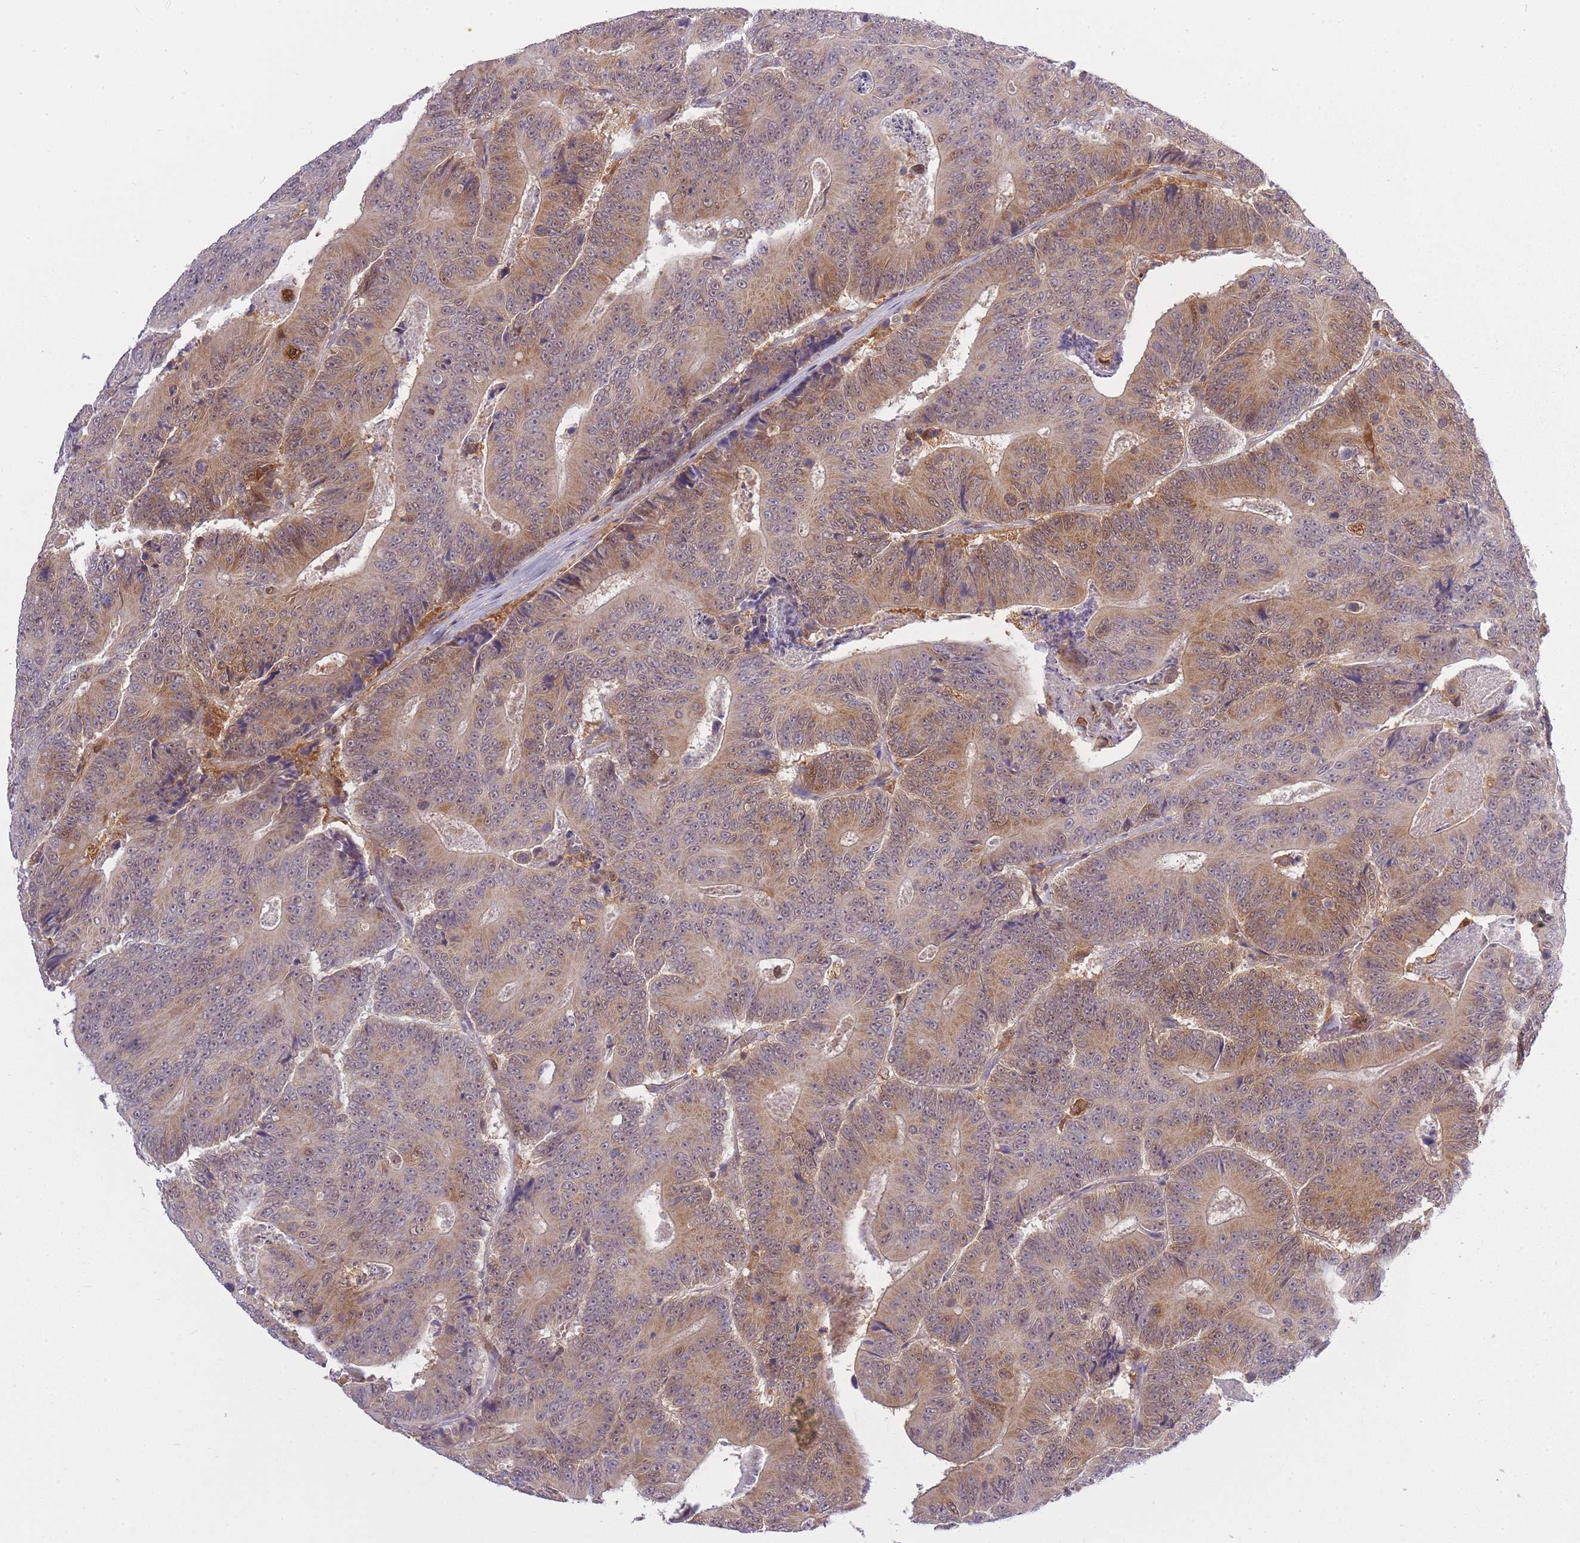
{"staining": {"intensity": "moderate", "quantity": "25%-75%", "location": "cytoplasmic/membranous,nuclear"}, "tissue": "colorectal cancer", "cell_type": "Tumor cells", "image_type": "cancer", "snomed": [{"axis": "morphology", "description": "Adenocarcinoma, NOS"}, {"axis": "topography", "description": "Colon"}], "caption": "Moderate cytoplasmic/membranous and nuclear expression for a protein is seen in approximately 25%-75% of tumor cells of colorectal cancer using immunohistochemistry.", "gene": "CXorf38", "patient": {"sex": "male", "age": 83}}